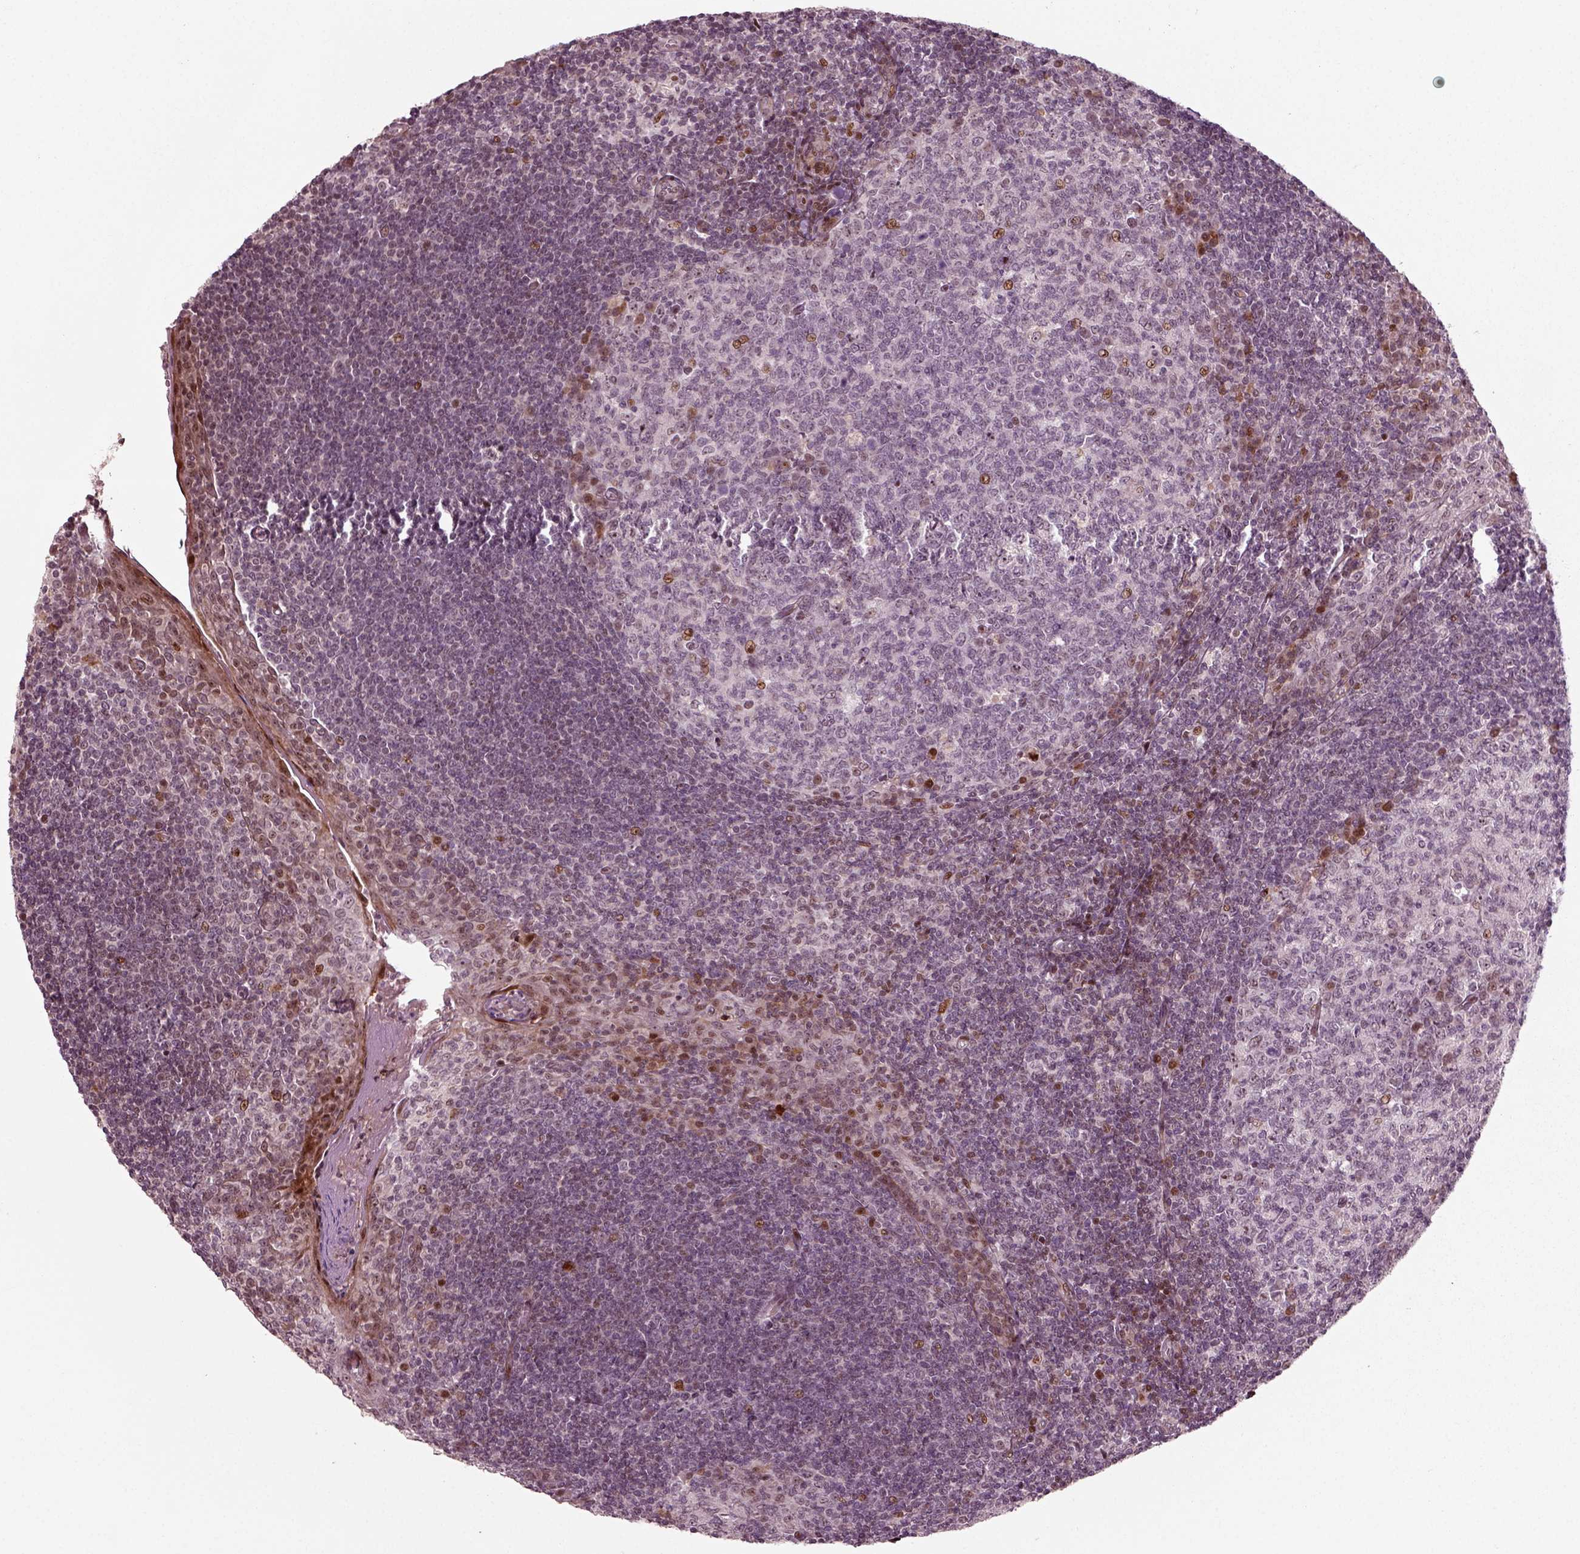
{"staining": {"intensity": "moderate", "quantity": "<25%", "location": "nuclear"}, "tissue": "tonsil", "cell_type": "Germinal center cells", "image_type": "normal", "snomed": [{"axis": "morphology", "description": "Normal tissue, NOS"}, {"axis": "topography", "description": "Tonsil"}], "caption": "Immunohistochemical staining of unremarkable tonsil demonstrates <25% levels of moderate nuclear protein expression in approximately <25% of germinal center cells. (Brightfield microscopy of DAB IHC at high magnification).", "gene": "CDC14A", "patient": {"sex": "female", "age": 13}}